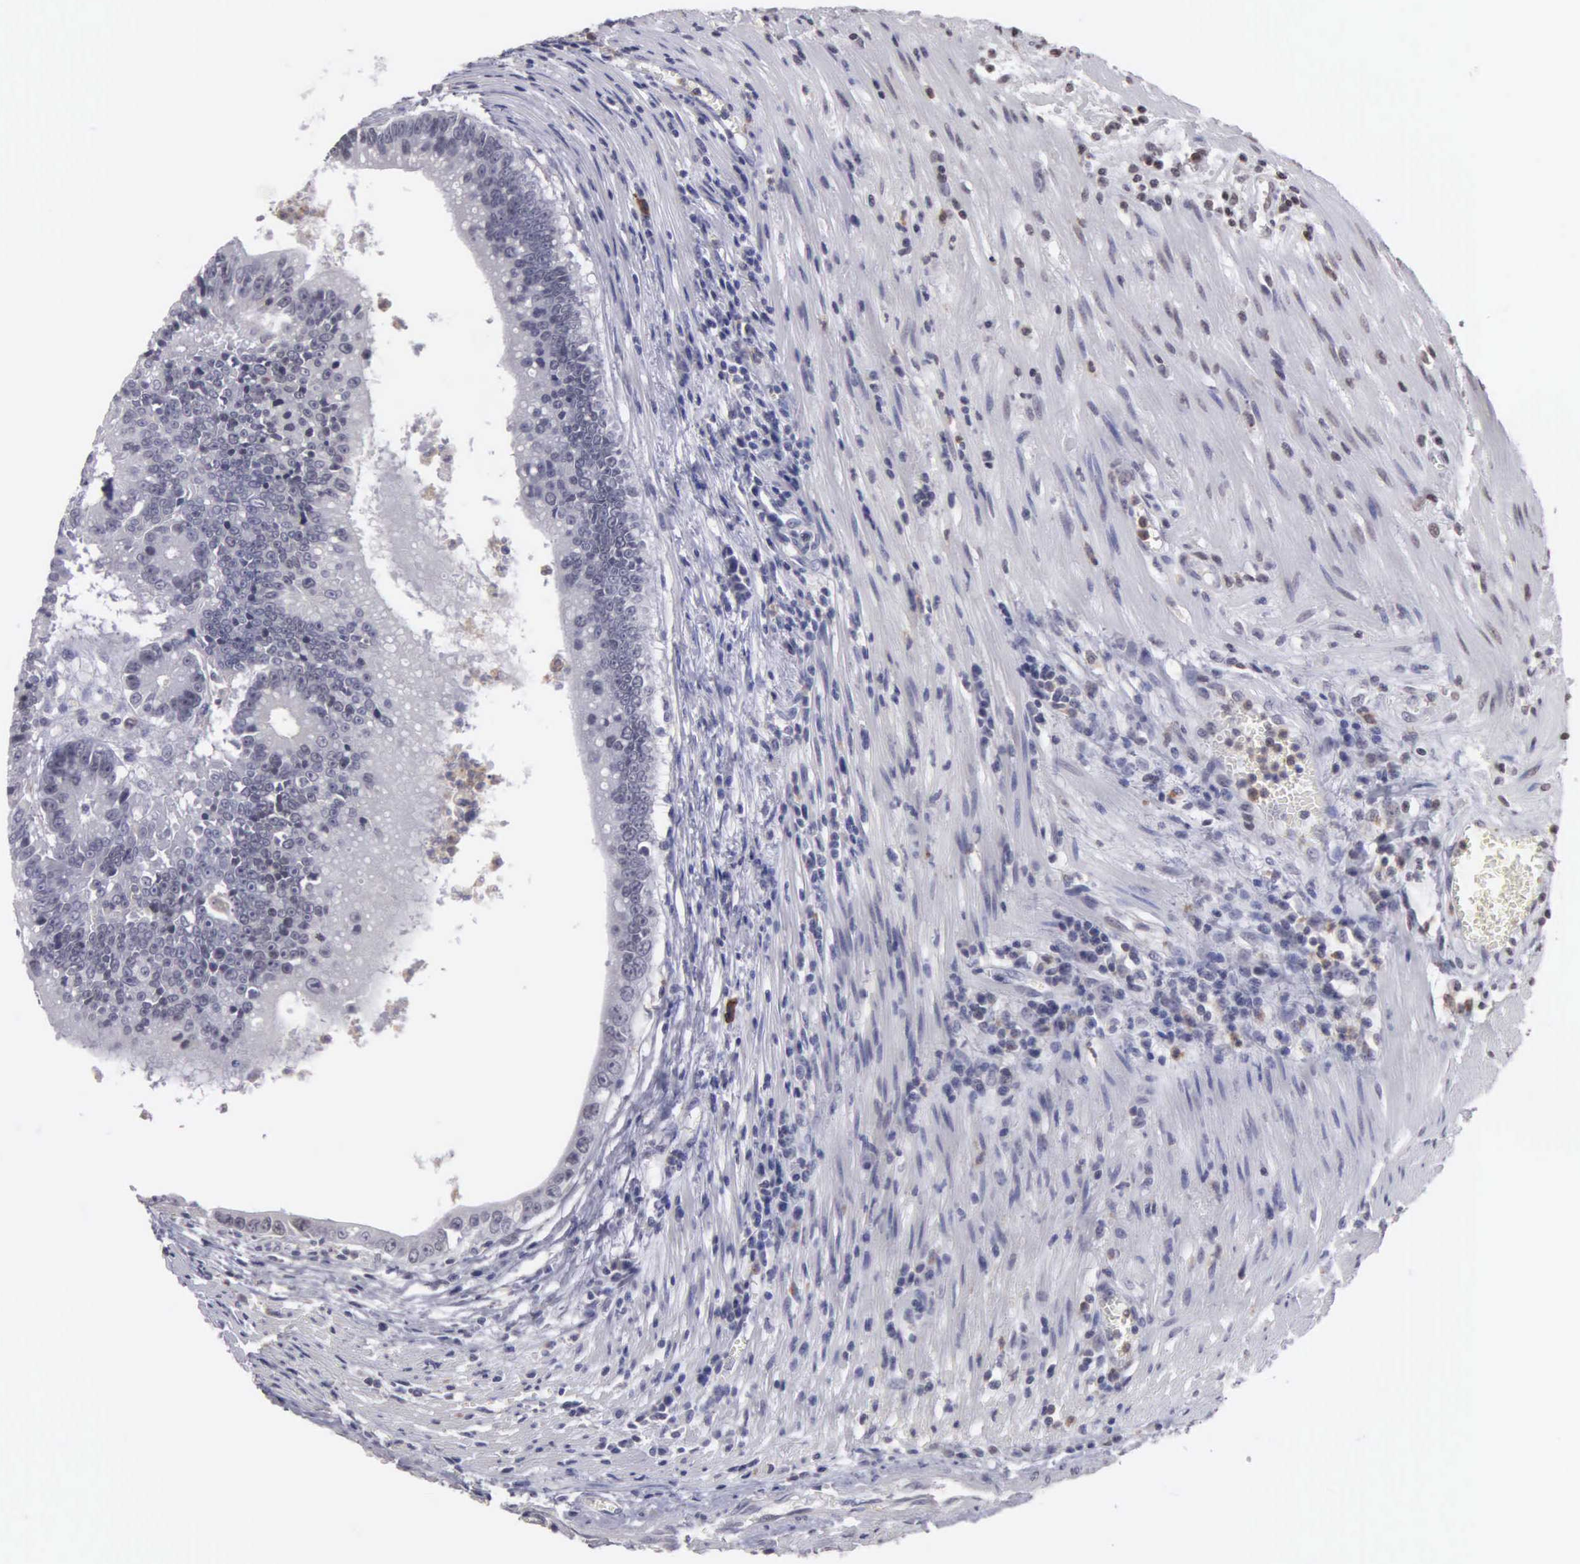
{"staining": {"intensity": "negative", "quantity": "none", "location": "none"}, "tissue": "colorectal cancer", "cell_type": "Tumor cells", "image_type": "cancer", "snomed": [{"axis": "morphology", "description": "Adenocarcinoma, NOS"}, {"axis": "topography", "description": "Rectum"}], "caption": "An immunohistochemistry (IHC) histopathology image of adenocarcinoma (colorectal) is shown. There is no staining in tumor cells of adenocarcinoma (colorectal).", "gene": "BRD1", "patient": {"sex": "female", "age": 81}}